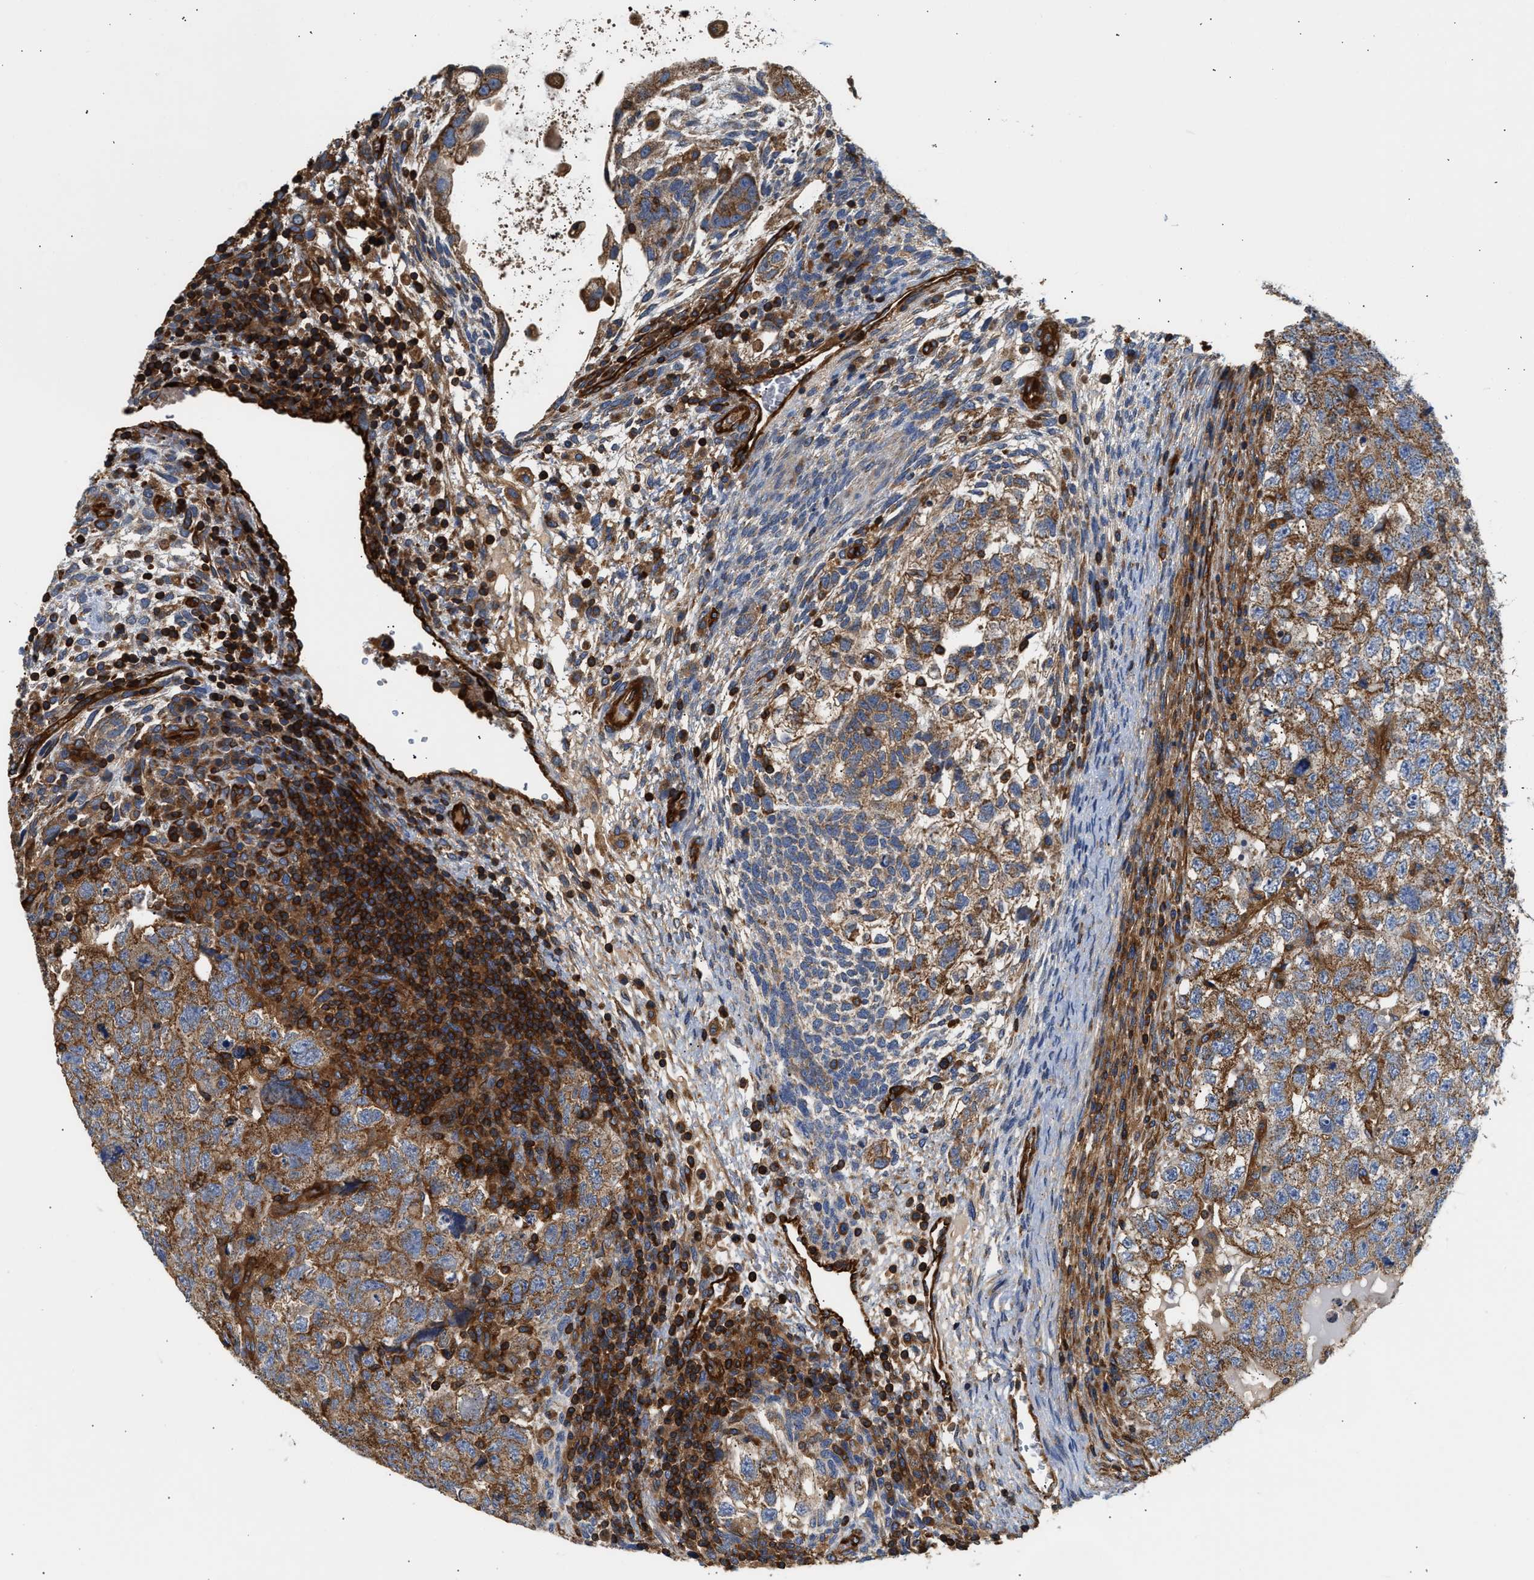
{"staining": {"intensity": "moderate", "quantity": ">75%", "location": "cytoplasmic/membranous"}, "tissue": "testis cancer", "cell_type": "Tumor cells", "image_type": "cancer", "snomed": [{"axis": "morphology", "description": "Carcinoma, Embryonal, NOS"}, {"axis": "topography", "description": "Testis"}], "caption": "Testis embryonal carcinoma stained with DAB (3,3'-diaminobenzidine) immunohistochemistry (IHC) displays medium levels of moderate cytoplasmic/membranous staining in approximately >75% of tumor cells.", "gene": "SAMD9L", "patient": {"sex": "male", "age": 36}}